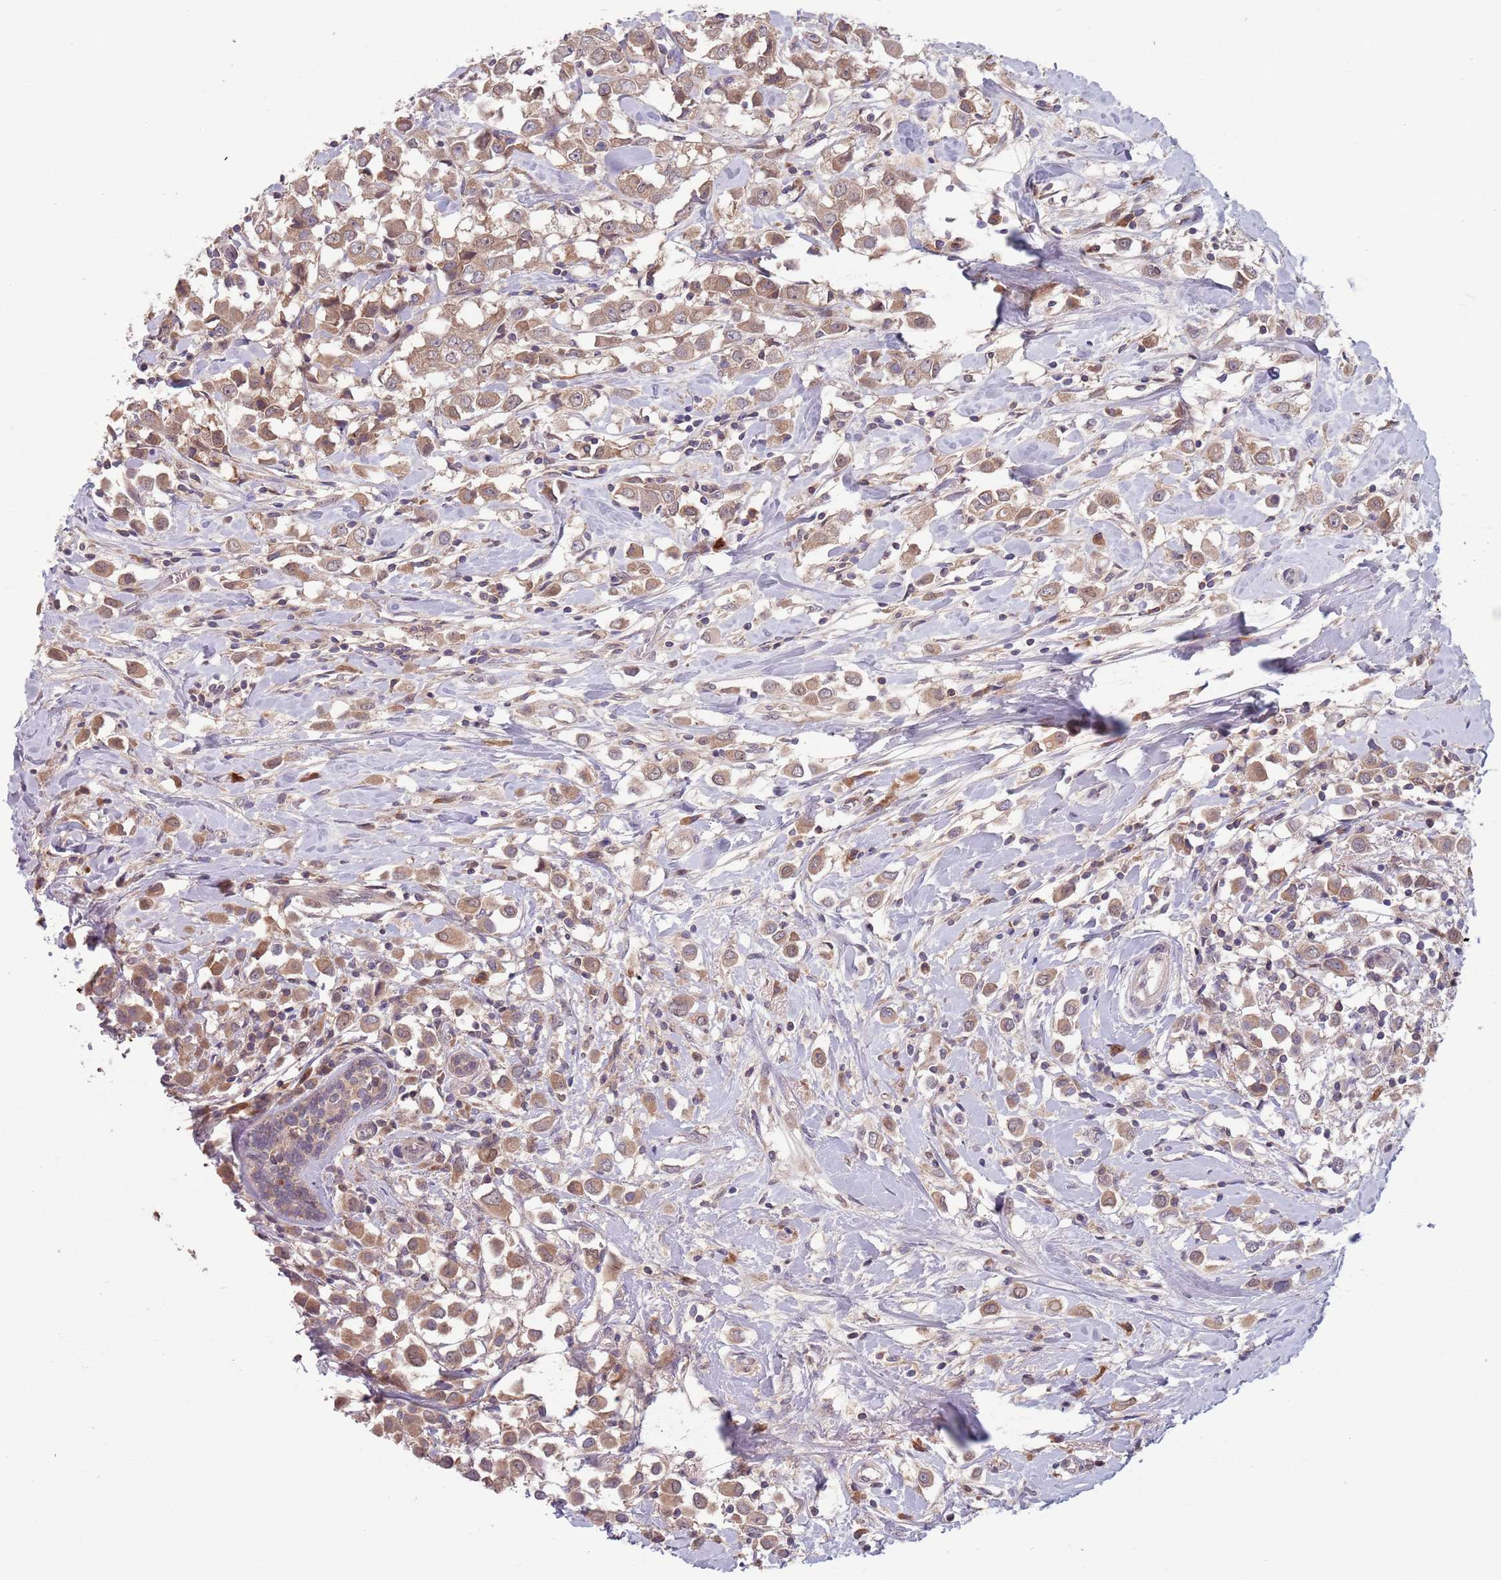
{"staining": {"intensity": "weak", "quantity": ">75%", "location": "cytoplasmic/membranous"}, "tissue": "breast cancer", "cell_type": "Tumor cells", "image_type": "cancer", "snomed": [{"axis": "morphology", "description": "Duct carcinoma"}, {"axis": "topography", "description": "Breast"}], "caption": "Protein analysis of breast cancer (invasive ductal carcinoma) tissue demonstrates weak cytoplasmic/membranous positivity in about >75% of tumor cells.", "gene": "TYW1", "patient": {"sex": "female", "age": 61}}